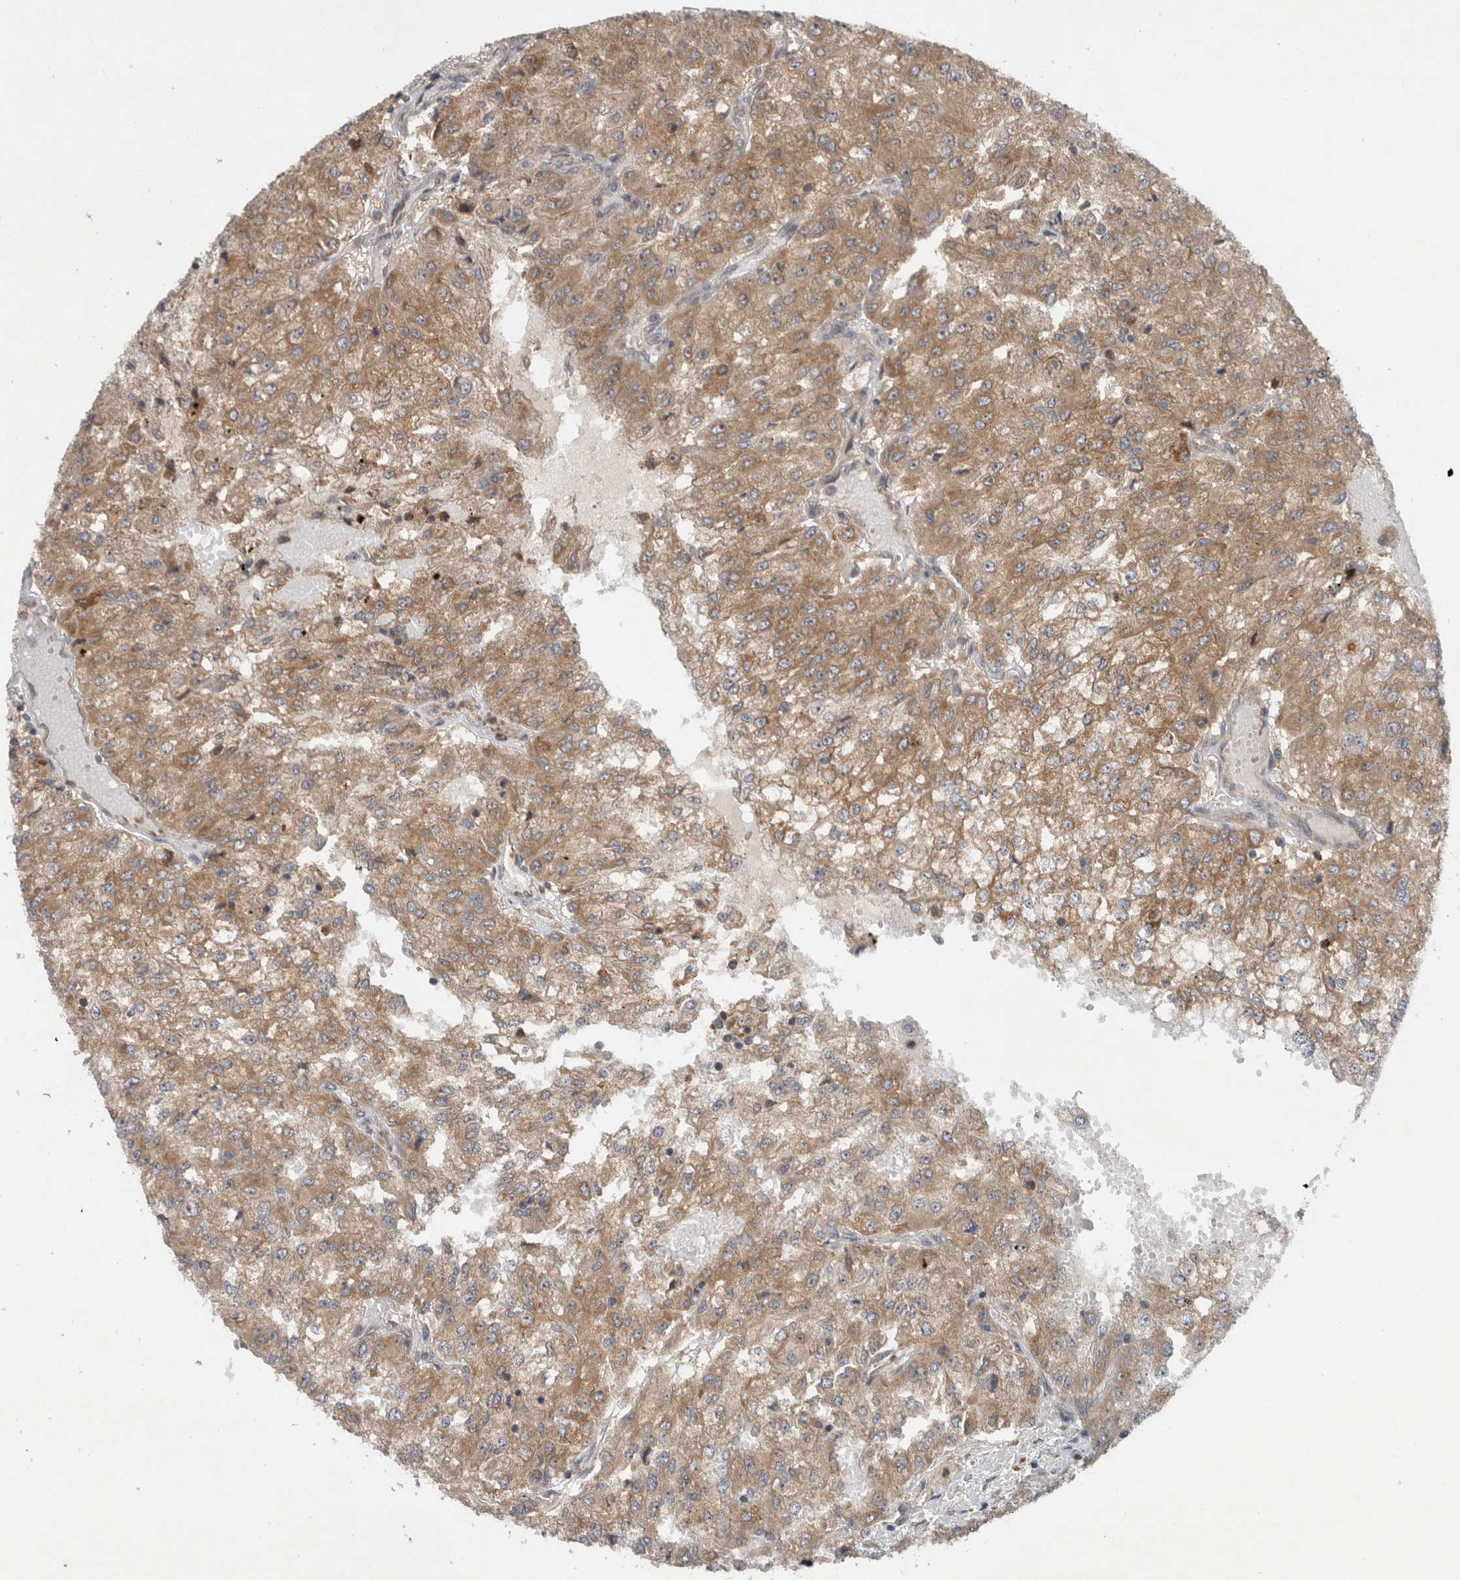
{"staining": {"intensity": "moderate", "quantity": ">75%", "location": "cytoplasmic/membranous"}, "tissue": "renal cancer", "cell_type": "Tumor cells", "image_type": "cancer", "snomed": [{"axis": "morphology", "description": "Adenocarcinoma, NOS"}, {"axis": "topography", "description": "Kidney"}], "caption": "Immunohistochemical staining of human renal cancer demonstrates moderate cytoplasmic/membranous protein positivity in approximately >75% of tumor cells.", "gene": "PDCD2", "patient": {"sex": "female", "age": 54}}